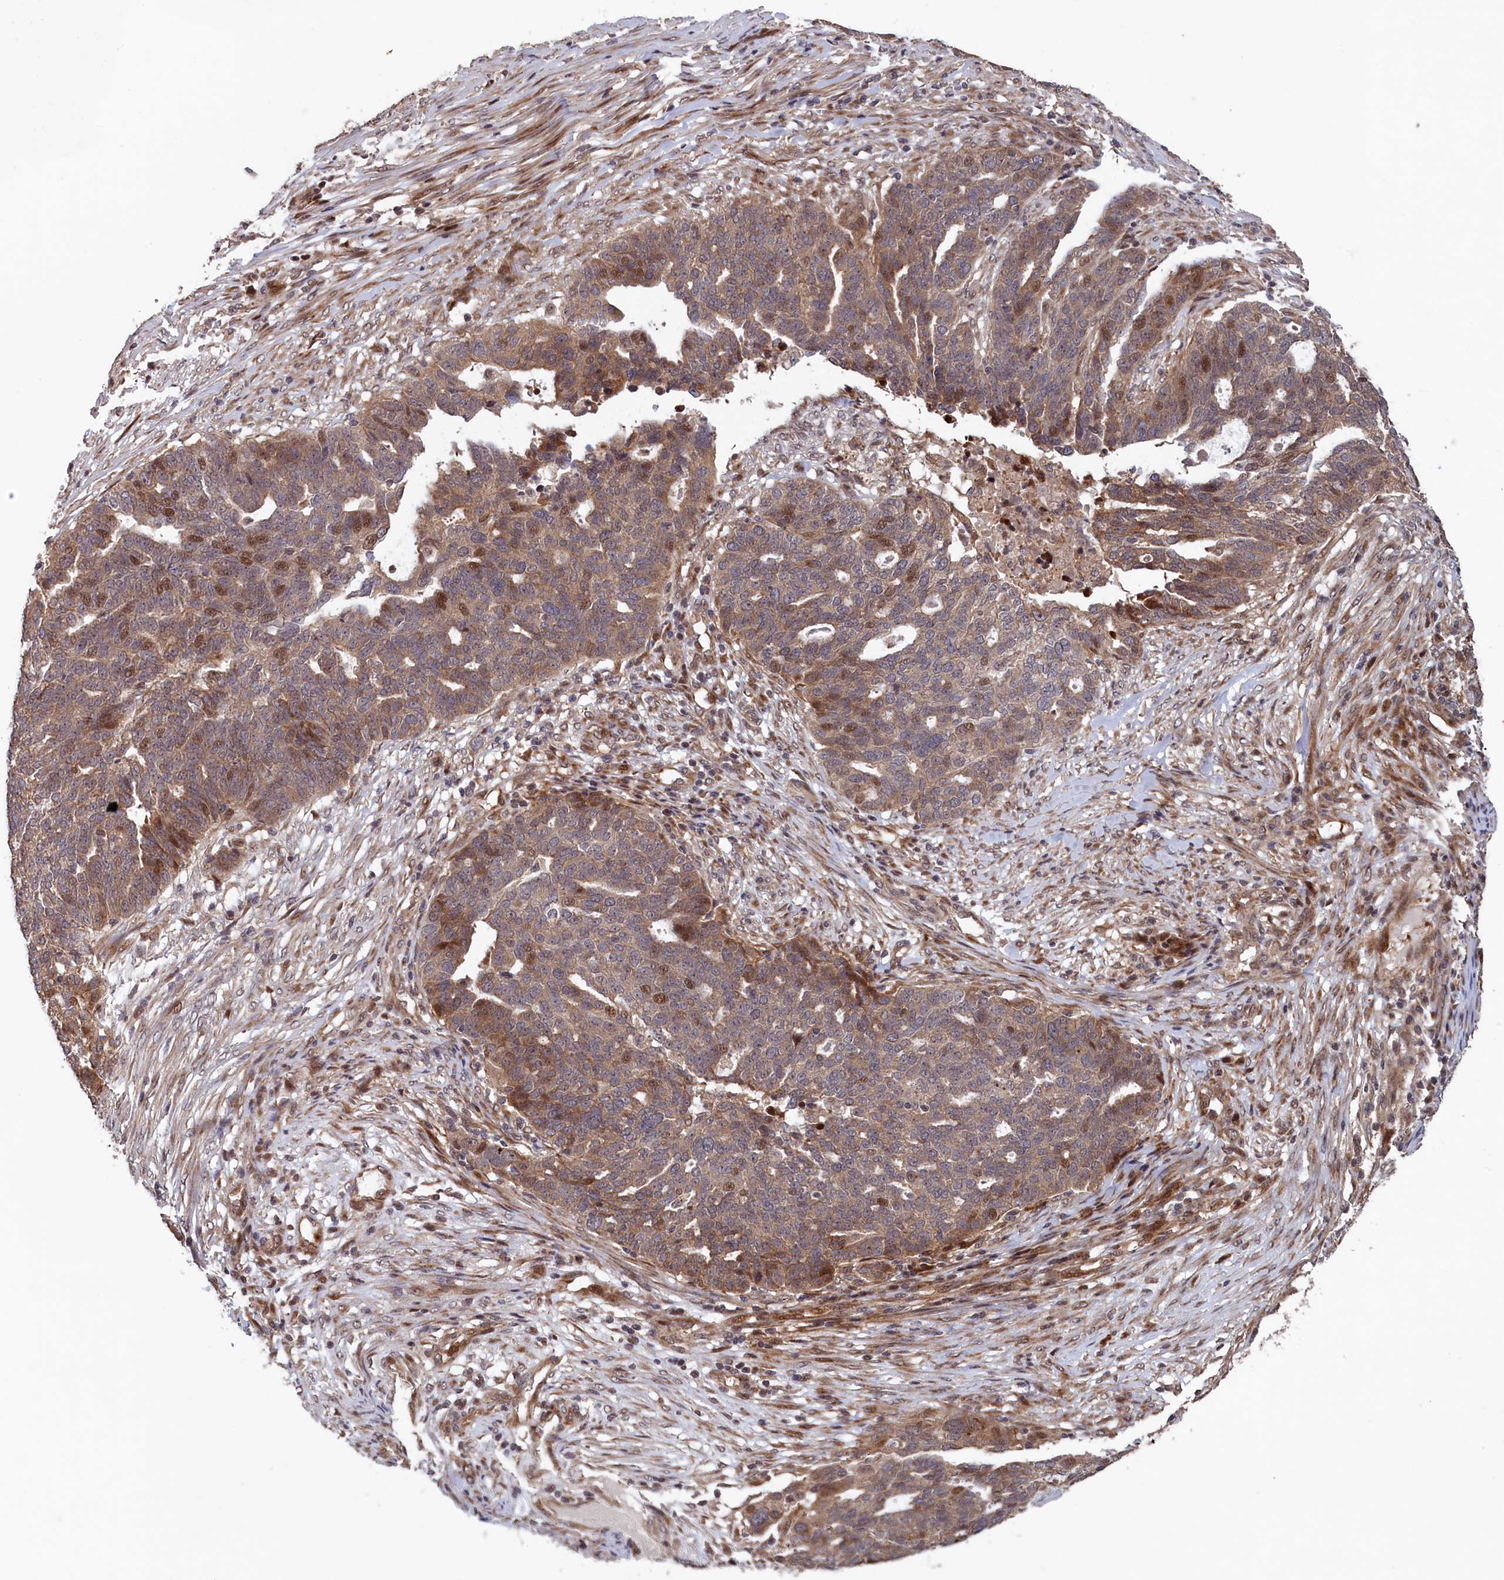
{"staining": {"intensity": "moderate", "quantity": "25%-75%", "location": "cytoplasmic/membranous,nuclear"}, "tissue": "ovarian cancer", "cell_type": "Tumor cells", "image_type": "cancer", "snomed": [{"axis": "morphology", "description": "Cystadenocarcinoma, serous, NOS"}, {"axis": "topography", "description": "Ovary"}], "caption": "Immunohistochemistry staining of ovarian serous cystadenocarcinoma, which reveals medium levels of moderate cytoplasmic/membranous and nuclear staining in approximately 25%-75% of tumor cells indicating moderate cytoplasmic/membranous and nuclear protein positivity. The staining was performed using DAB (brown) for protein detection and nuclei were counterstained in hematoxylin (blue).", "gene": "LSG1", "patient": {"sex": "female", "age": 59}}